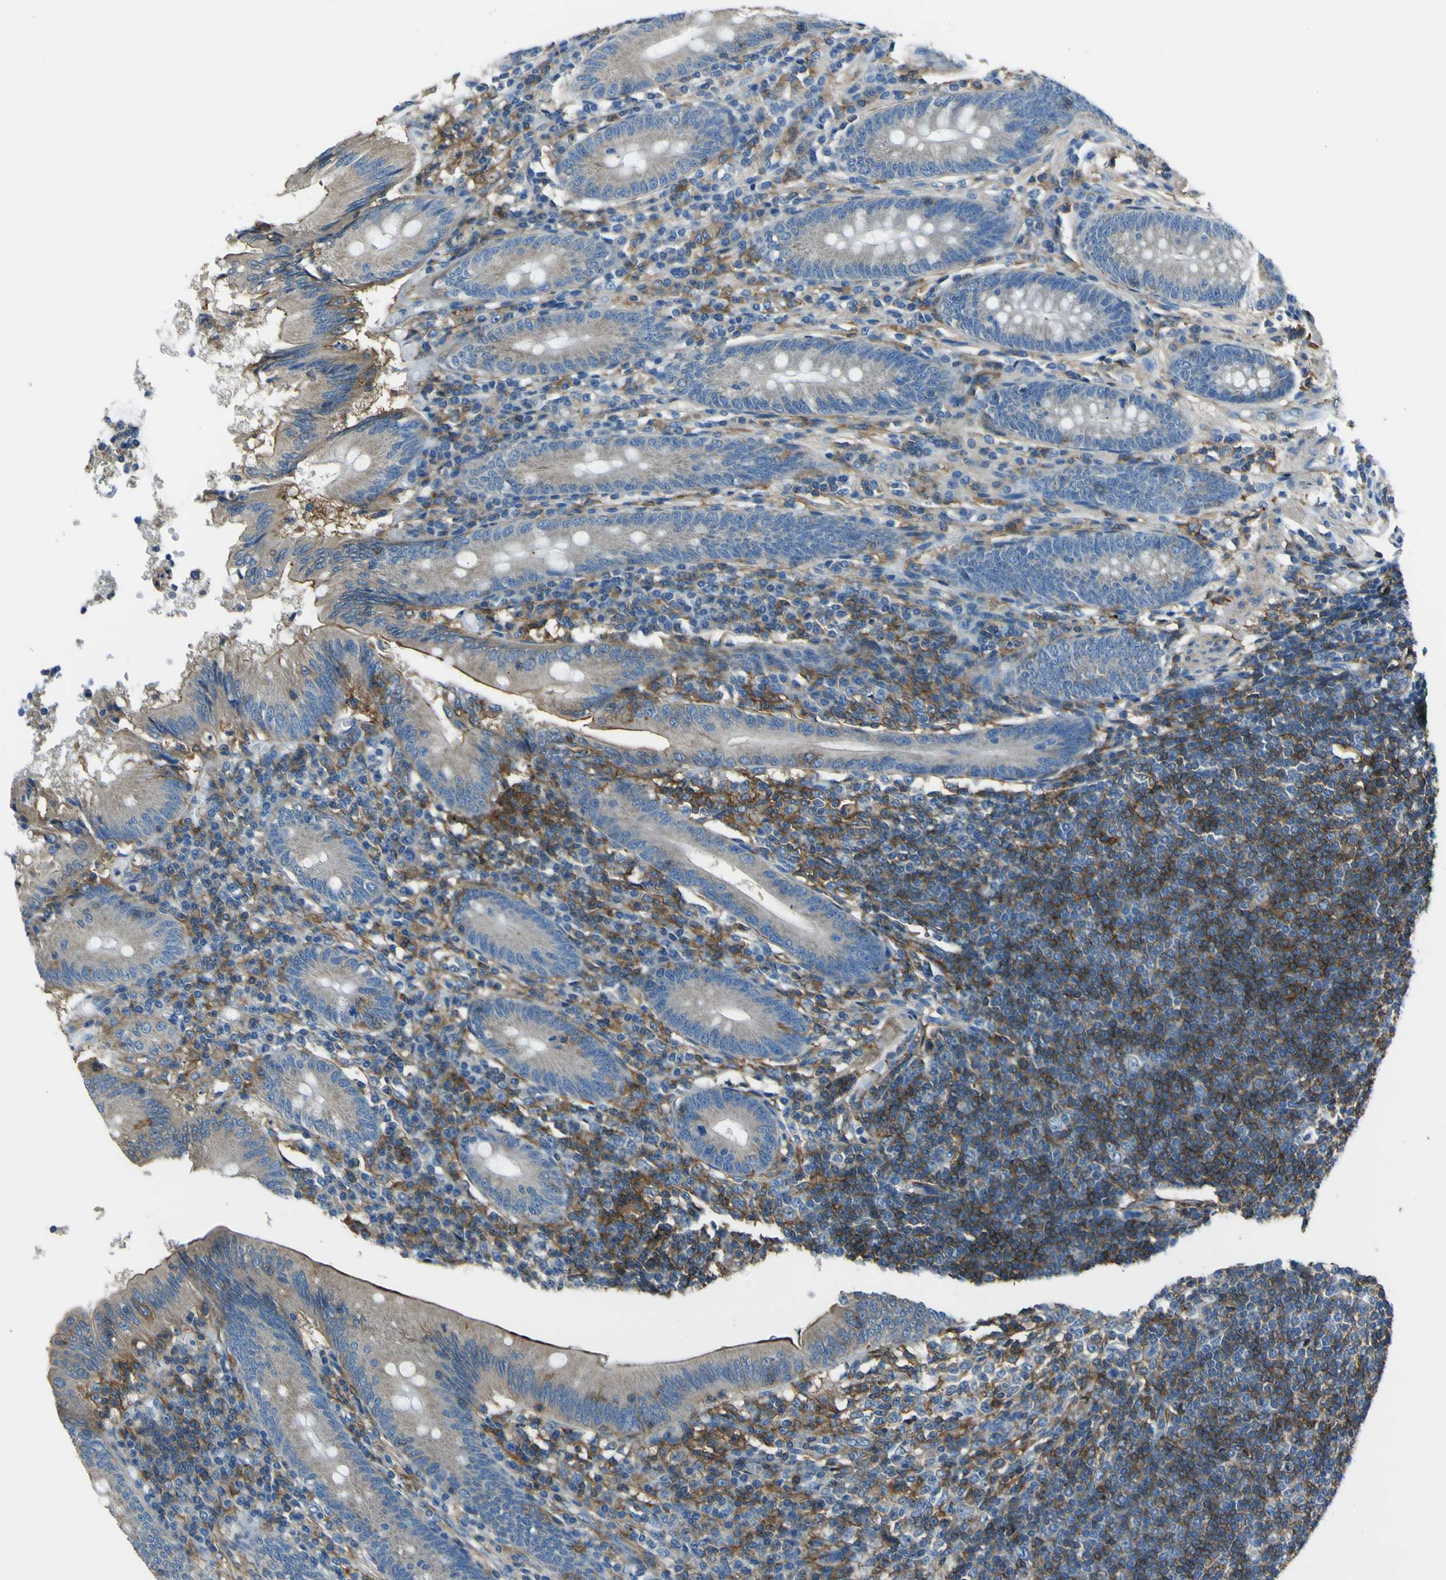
{"staining": {"intensity": "moderate", "quantity": "<25%", "location": "cytoplasmic/membranous"}, "tissue": "appendix", "cell_type": "Glandular cells", "image_type": "normal", "snomed": [{"axis": "morphology", "description": "Normal tissue, NOS"}, {"axis": "morphology", "description": "Inflammation, NOS"}, {"axis": "topography", "description": "Appendix"}], "caption": "High-power microscopy captured an immunohistochemistry photomicrograph of unremarkable appendix, revealing moderate cytoplasmic/membranous positivity in approximately <25% of glandular cells.", "gene": "LAIR1", "patient": {"sex": "male", "age": 46}}